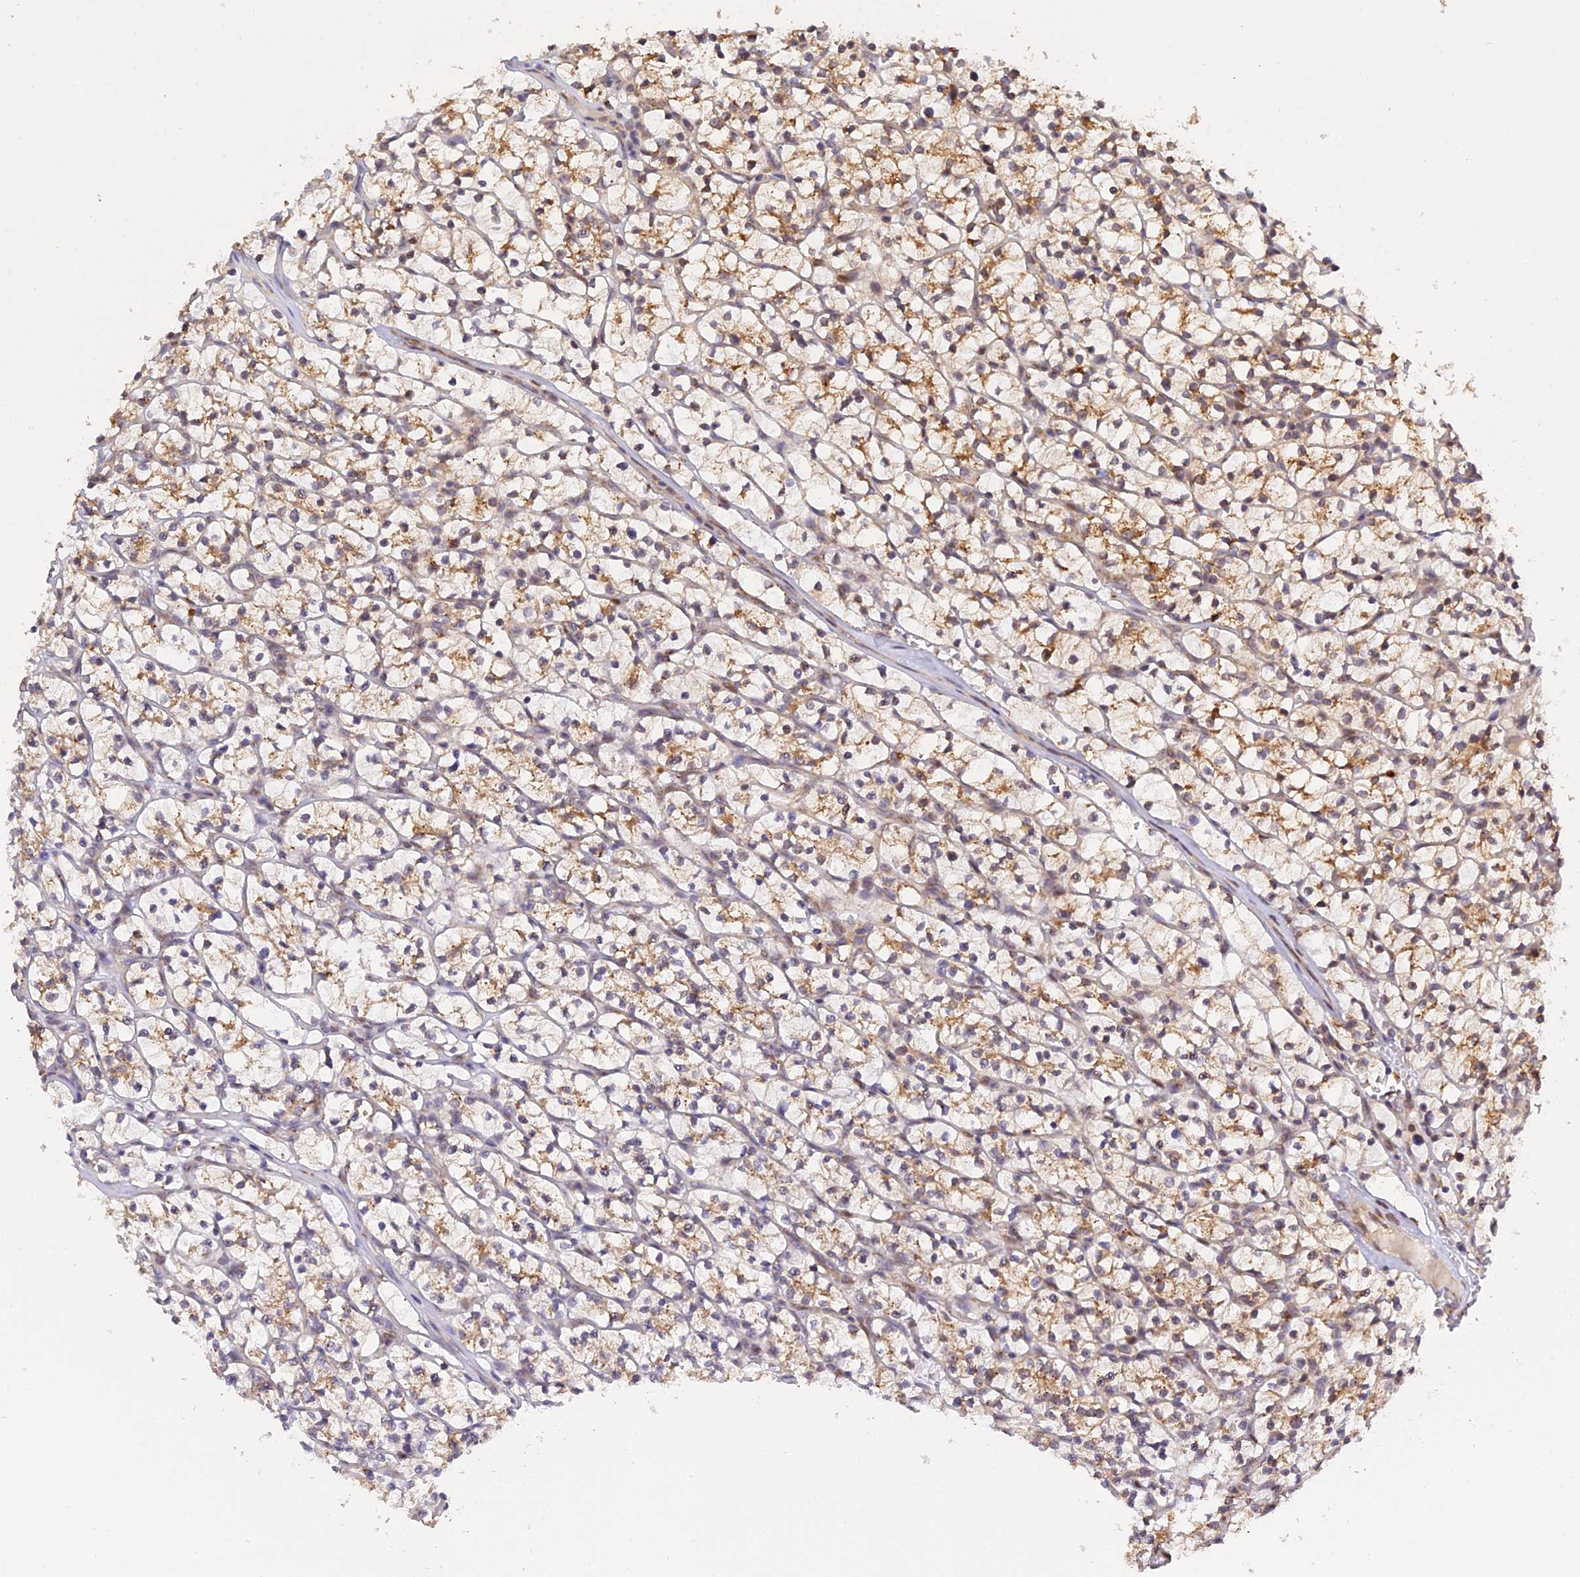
{"staining": {"intensity": "moderate", "quantity": "25%-75%", "location": "cytoplasmic/membranous"}, "tissue": "renal cancer", "cell_type": "Tumor cells", "image_type": "cancer", "snomed": [{"axis": "morphology", "description": "Adenocarcinoma, NOS"}, {"axis": "topography", "description": "Kidney"}], "caption": "Protein analysis of renal cancer (adenocarcinoma) tissue exhibits moderate cytoplasmic/membranous staining in approximately 25%-75% of tumor cells.", "gene": "SNX17", "patient": {"sex": "female", "age": 64}}